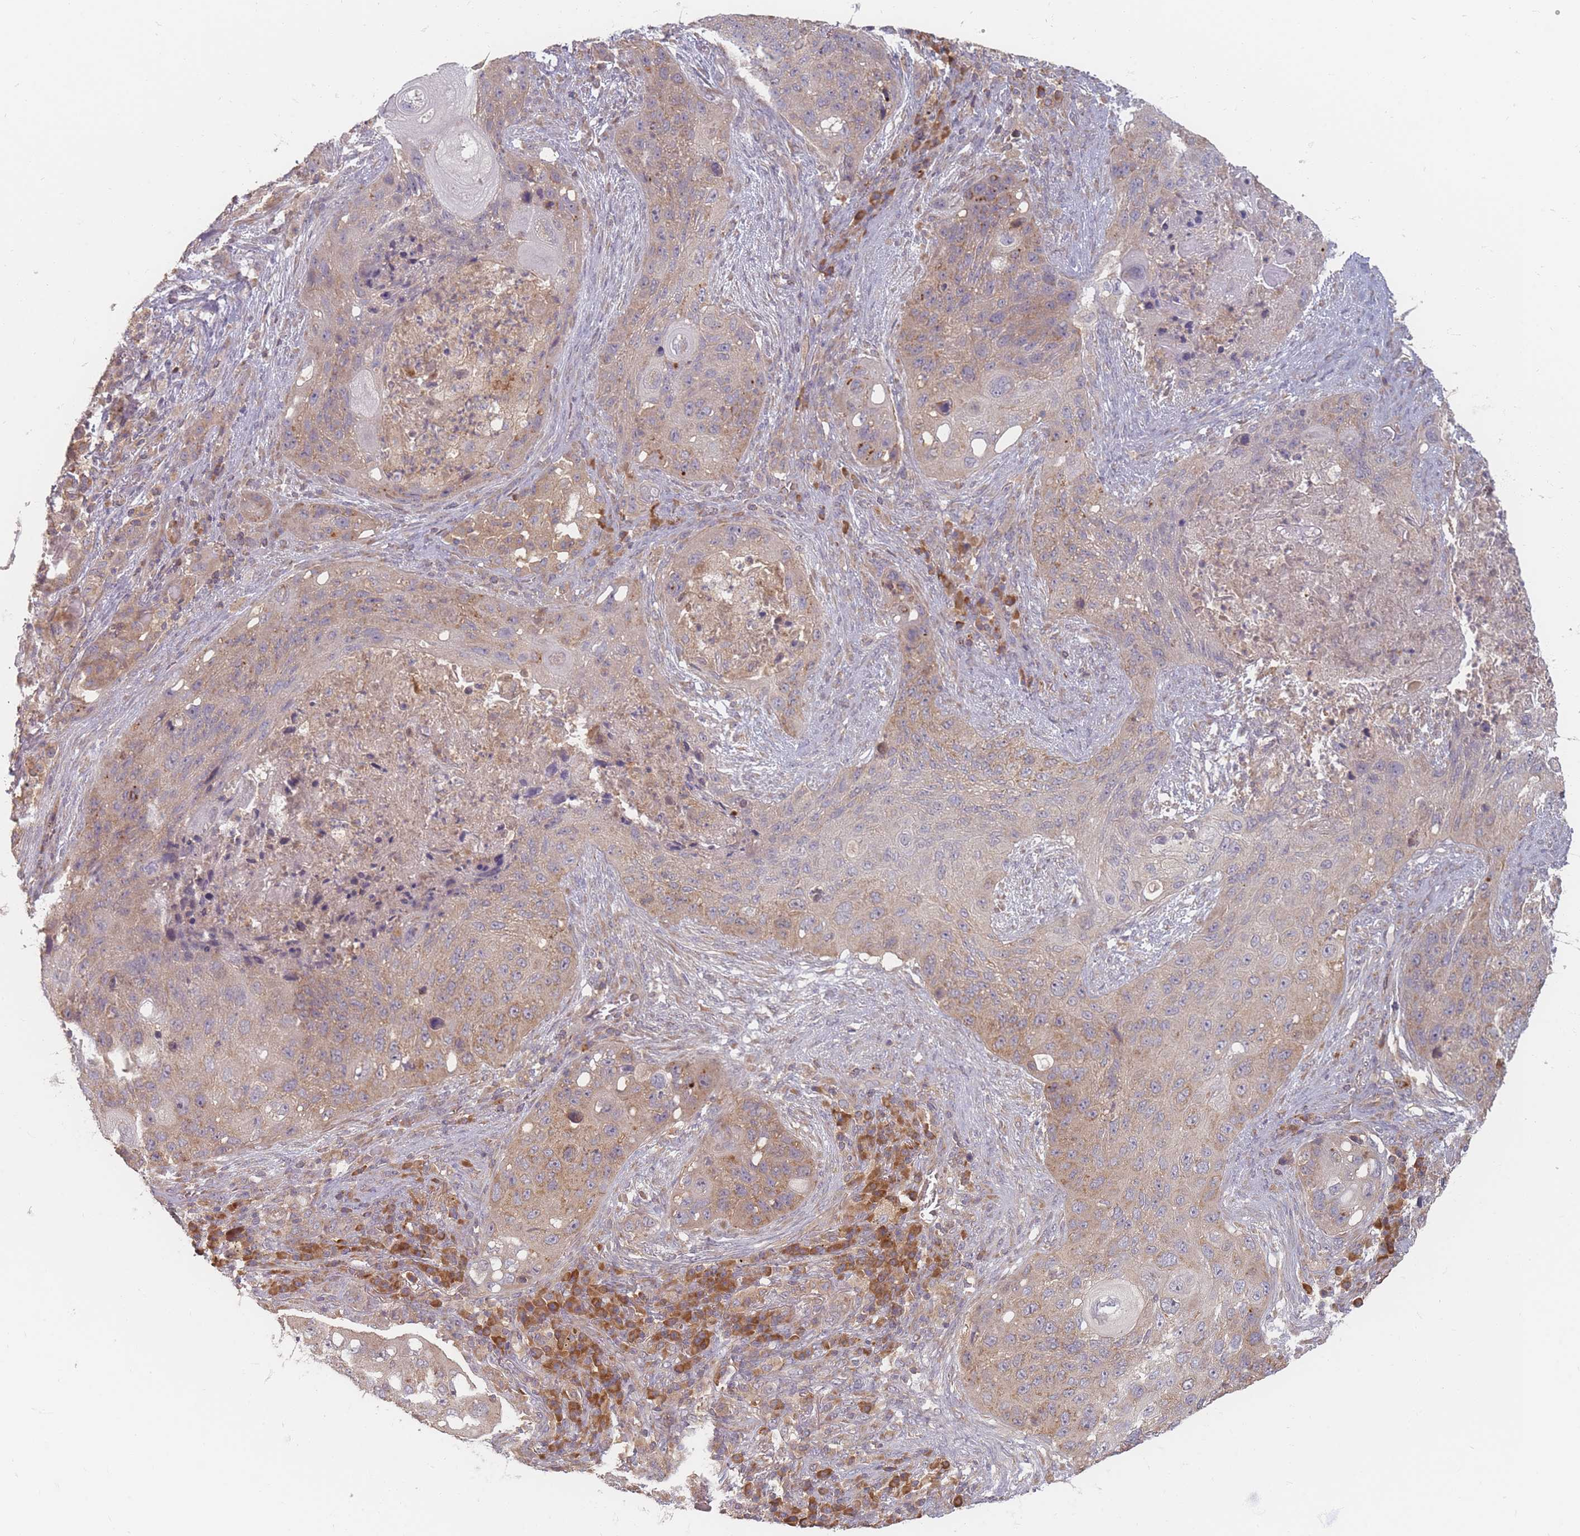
{"staining": {"intensity": "moderate", "quantity": "25%-75%", "location": "cytoplasmic/membranous"}, "tissue": "lung cancer", "cell_type": "Tumor cells", "image_type": "cancer", "snomed": [{"axis": "morphology", "description": "Squamous cell carcinoma, NOS"}, {"axis": "topography", "description": "Lung"}], "caption": "Protein expression analysis of human squamous cell carcinoma (lung) reveals moderate cytoplasmic/membranous expression in about 25%-75% of tumor cells.", "gene": "SLC35F3", "patient": {"sex": "female", "age": 63}}